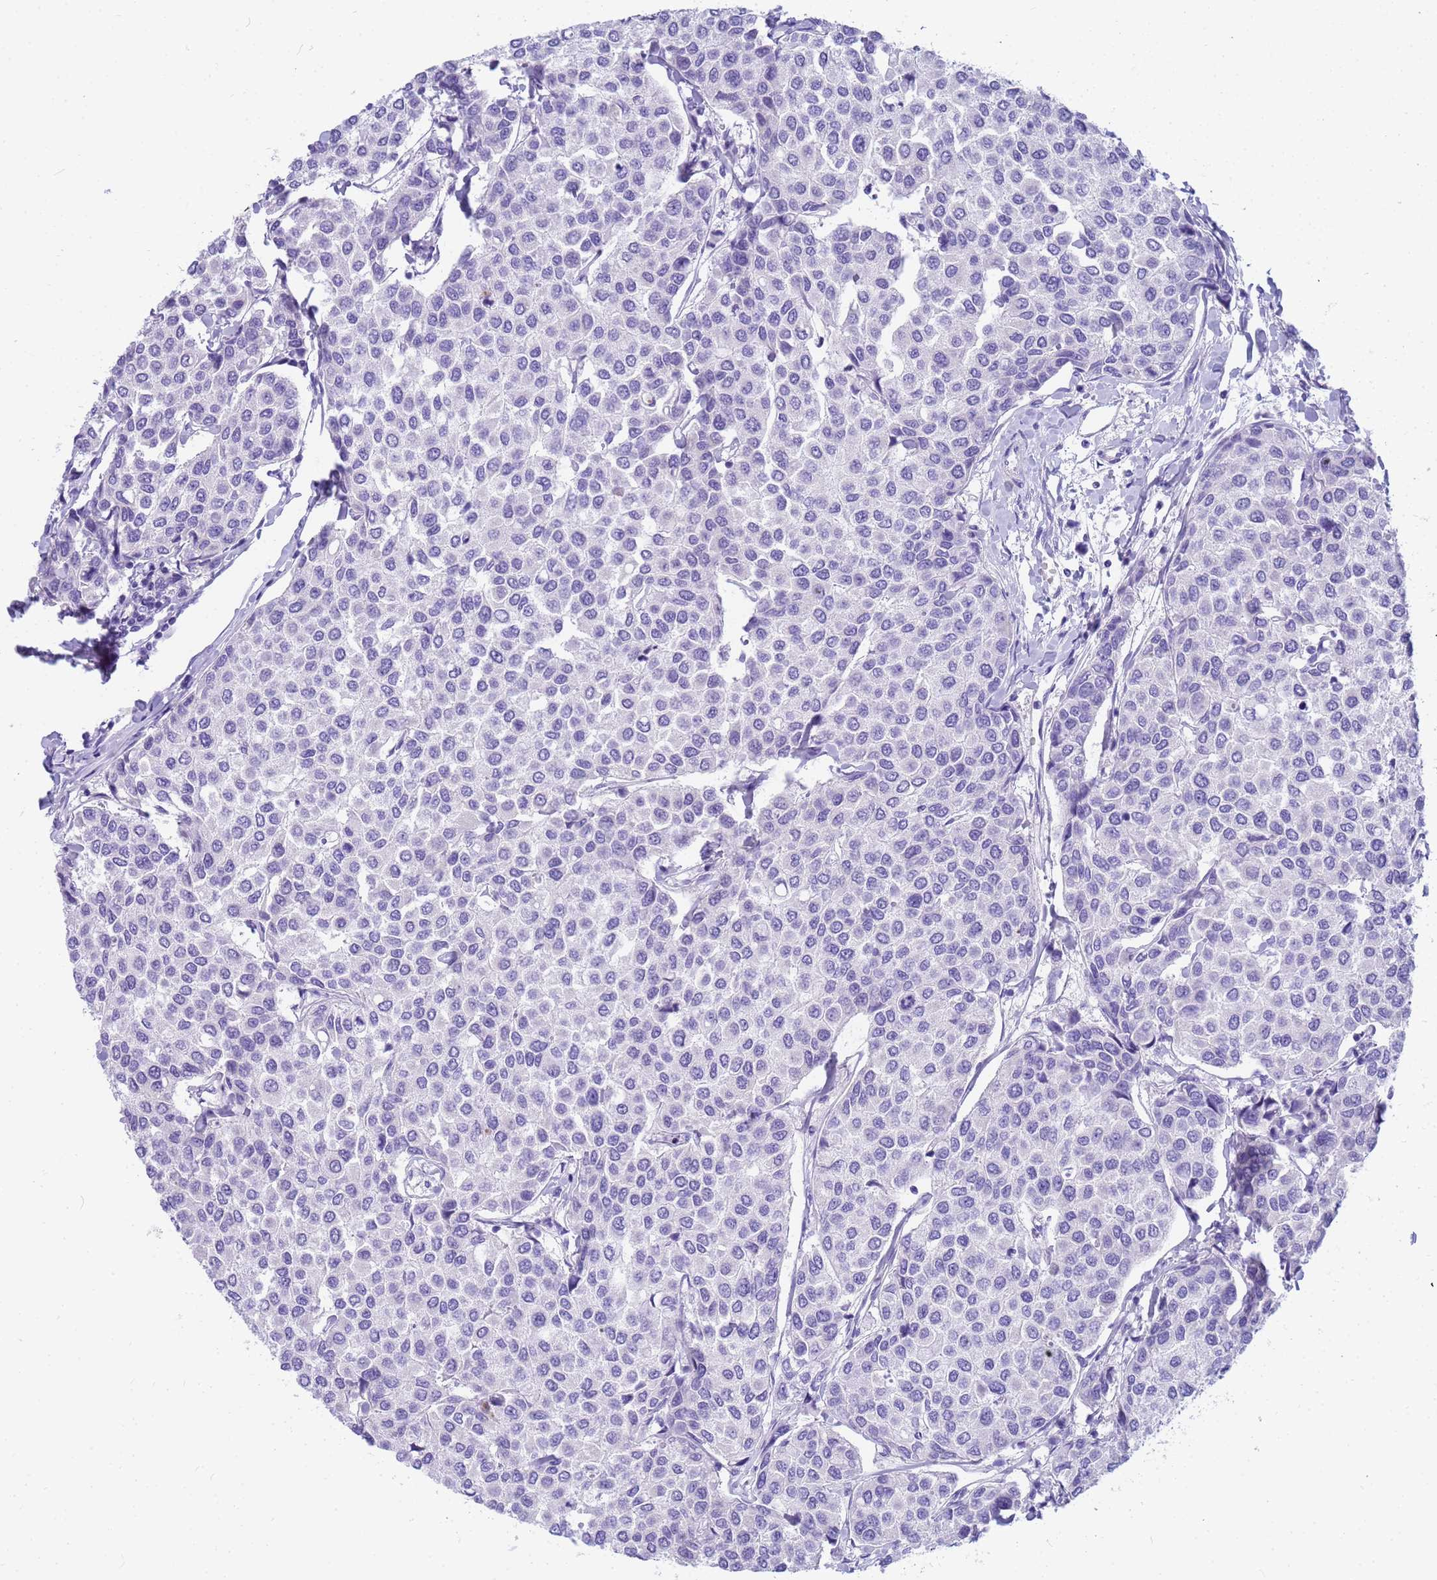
{"staining": {"intensity": "negative", "quantity": "none", "location": "none"}, "tissue": "breast cancer", "cell_type": "Tumor cells", "image_type": "cancer", "snomed": [{"axis": "morphology", "description": "Duct carcinoma"}, {"axis": "topography", "description": "Breast"}], "caption": "This is an IHC histopathology image of human breast infiltrating ductal carcinoma. There is no expression in tumor cells.", "gene": "RNASE2", "patient": {"sex": "female", "age": 55}}